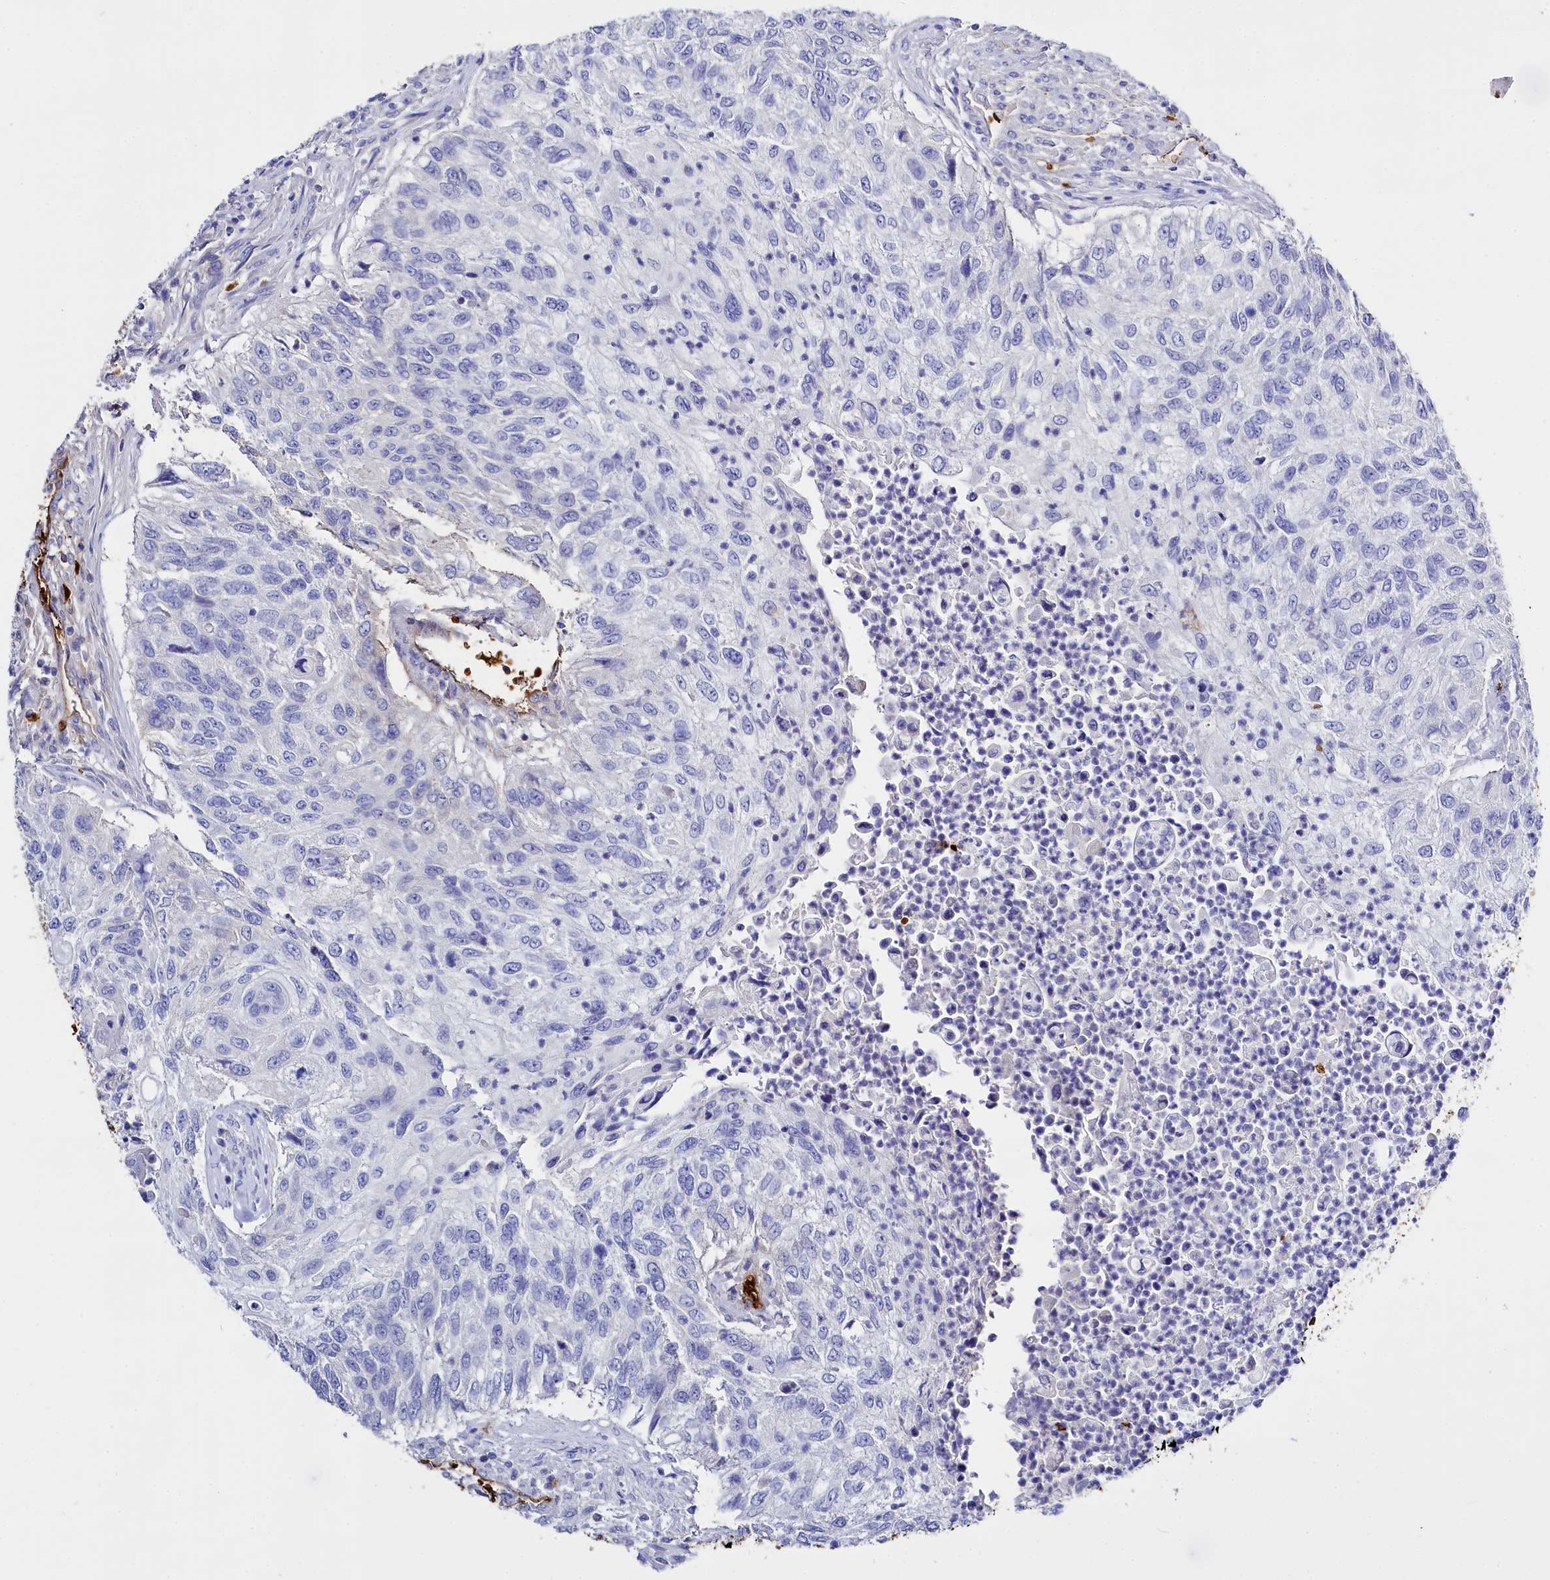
{"staining": {"intensity": "negative", "quantity": "none", "location": "none"}, "tissue": "urothelial cancer", "cell_type": "Tumor cells", "image_type": "cancer", "snomed": [{"axis": "morphology", "description": "Urothelial carcinoma, High grade"}, {"axis": "topography", "description": "Urinary bladder"}], "caption": "Tumor cells show no significant positivity in urothelial cancer. (Immunohistochemistry (ihc), brightfield microscopy, high magnification).", "gene": "RPUSD3", "patient": {"sex": "female", "age": 60}}